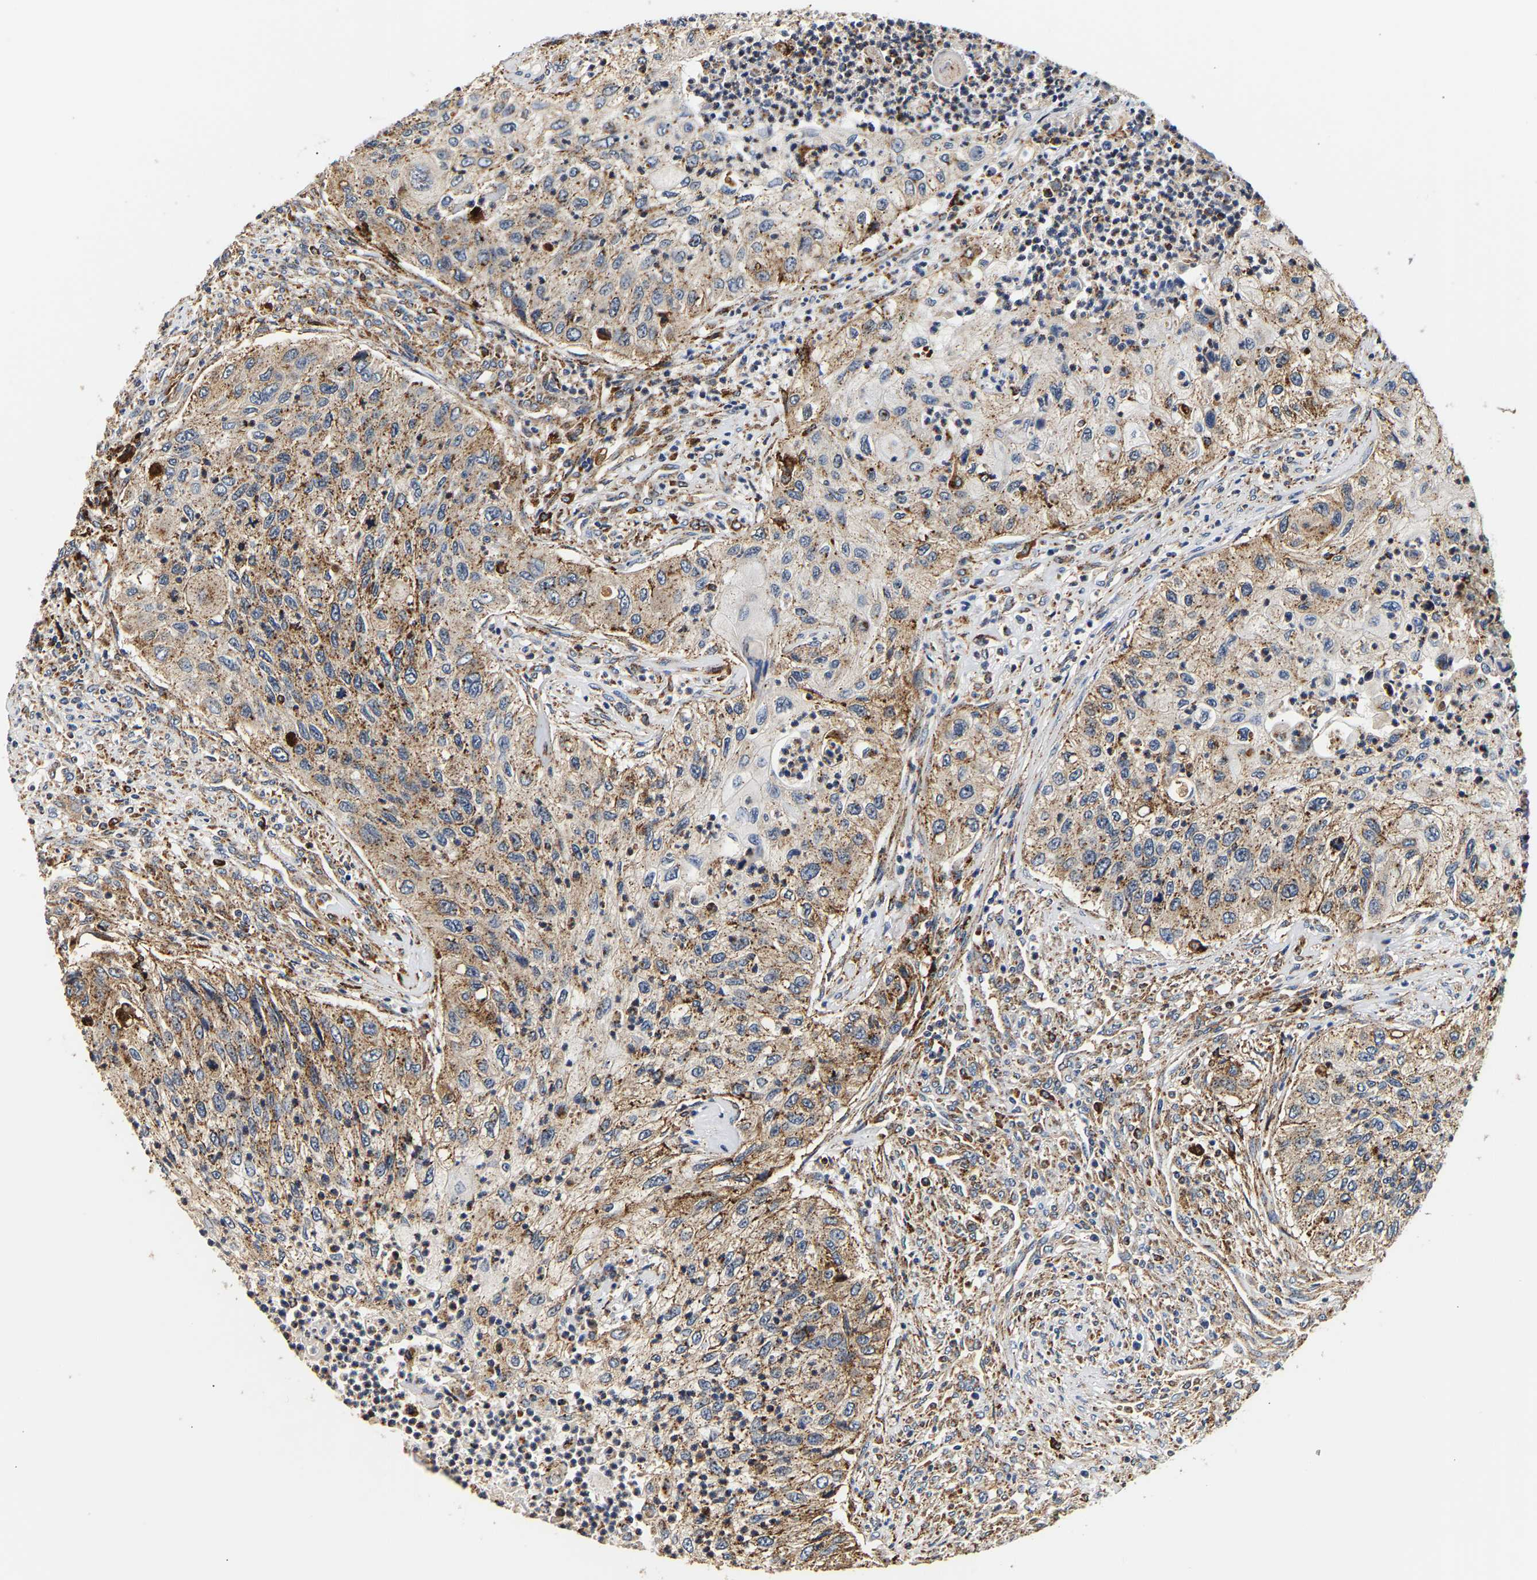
{"staining": {"intensity": "moderate", "quantity": ">75%", "location": "cytoplasmic/membranous"}, "tissue": "urothelial cancer", "cell_type": "Tumor cells", "image_type": "cancer", "snomed": [{"axis": "morphology", "description": "Urothelial carcinoma, High grade"}, {"axis": "topography", "description": "Urinary bladder"}], "caption": "Urothelial cancer tissue demonstrates moderate cytoplasmic/membranous expression in approximately >75% of tumor cells, visualized by immunohistochemistry.", "gene": "SMU1", "patient": {"sex": "female", "age": 60}}